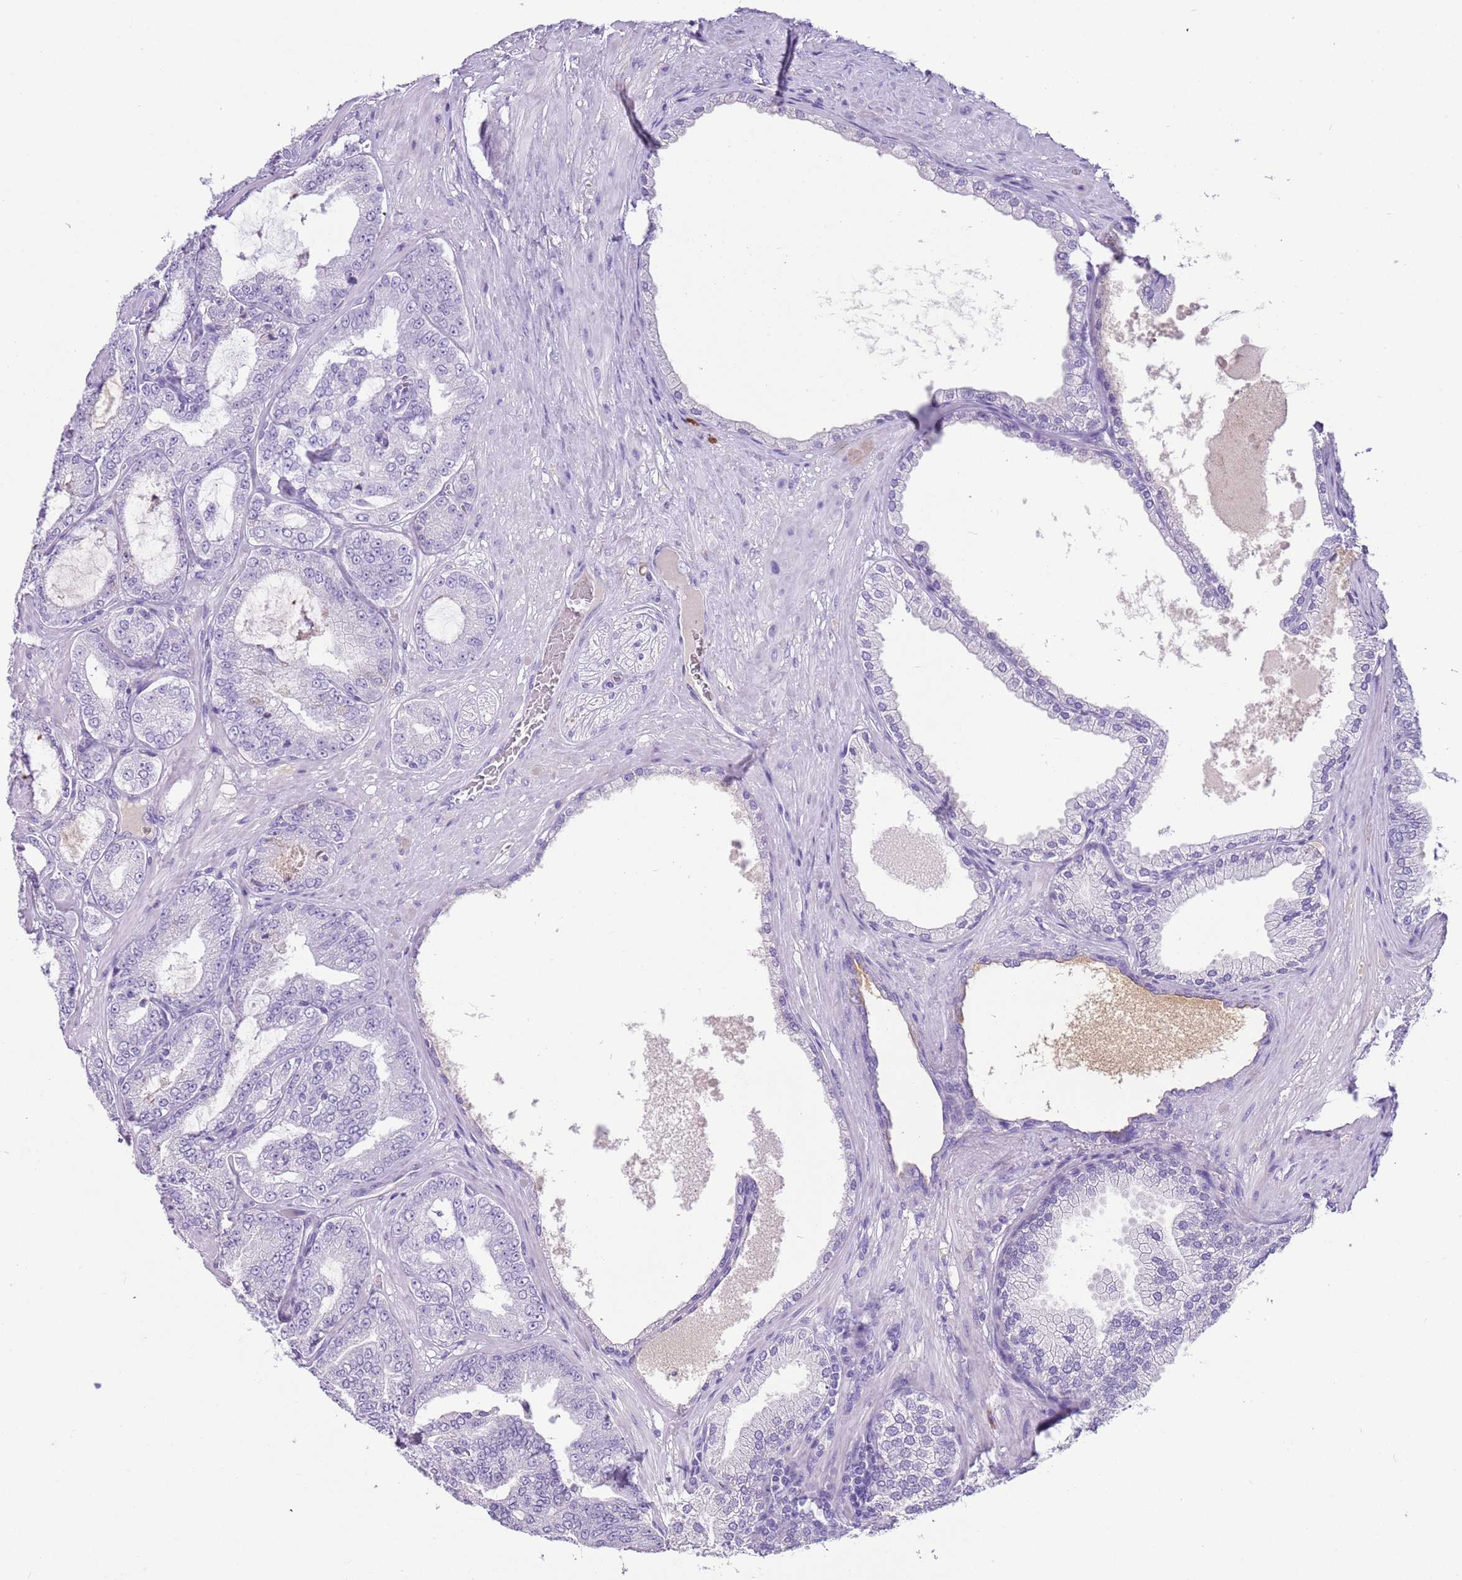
{"staining": {"intensity": "negative", "quantity": "none", "location": "none"}, "tissue": "prostate cancer", "cell_type": "Tumor cells", "image_type": "cancer", "snomed": [{"axis": "morphology", "description": "Adenocarcinoma, Low grade"}, {"axis": "topography", "description": "Prostate"}], "caption": "Histopathology image shows no protein positivity in tumor cells of prostate low-grade adenocarcinoma tissue.", "gene": "IGKV3D-11", "patient": {"sex": "male", "age": 63}}